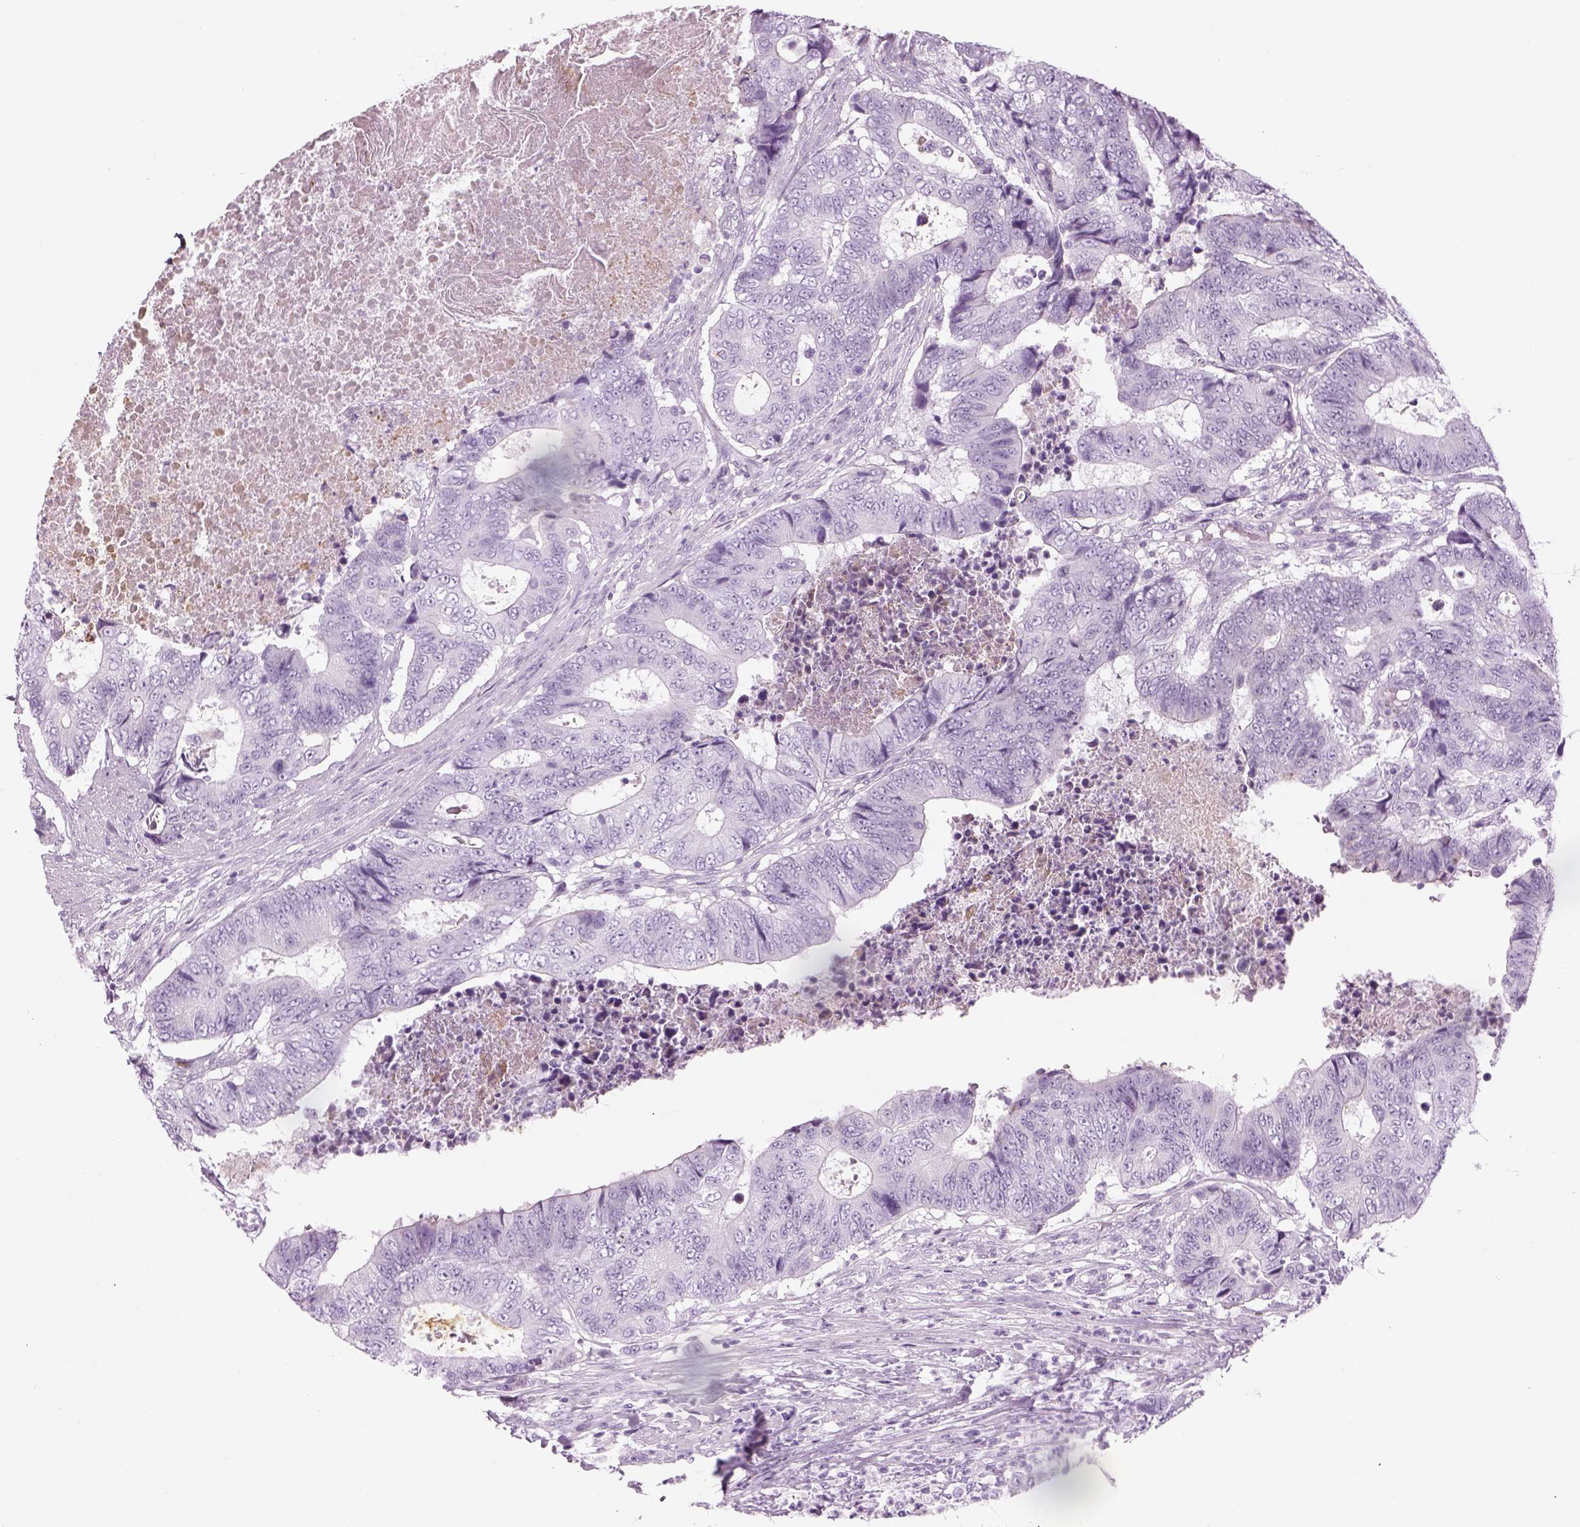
{"staining": {"intensity": "negative", "quantity": "none", "location": "none"}, "tissue": "colorectal cancer", "cell_type": "Tumor cells", "image_type": "cancer", "snomed": [{"axis": "morphology", "description": "Adenocarcinoma, NOS"}, {"axis": "topography", "description": "Colon"}], "caption": "High power microscopy micrograph of an IHC image of colorectal cancer, revealing no significant positivity in tumor cells. (Brightfield microscopy of DAB immunohistochemistry at high magnification).", "gene": "SAG", "patient": {"sex": "female", "age": 48}}